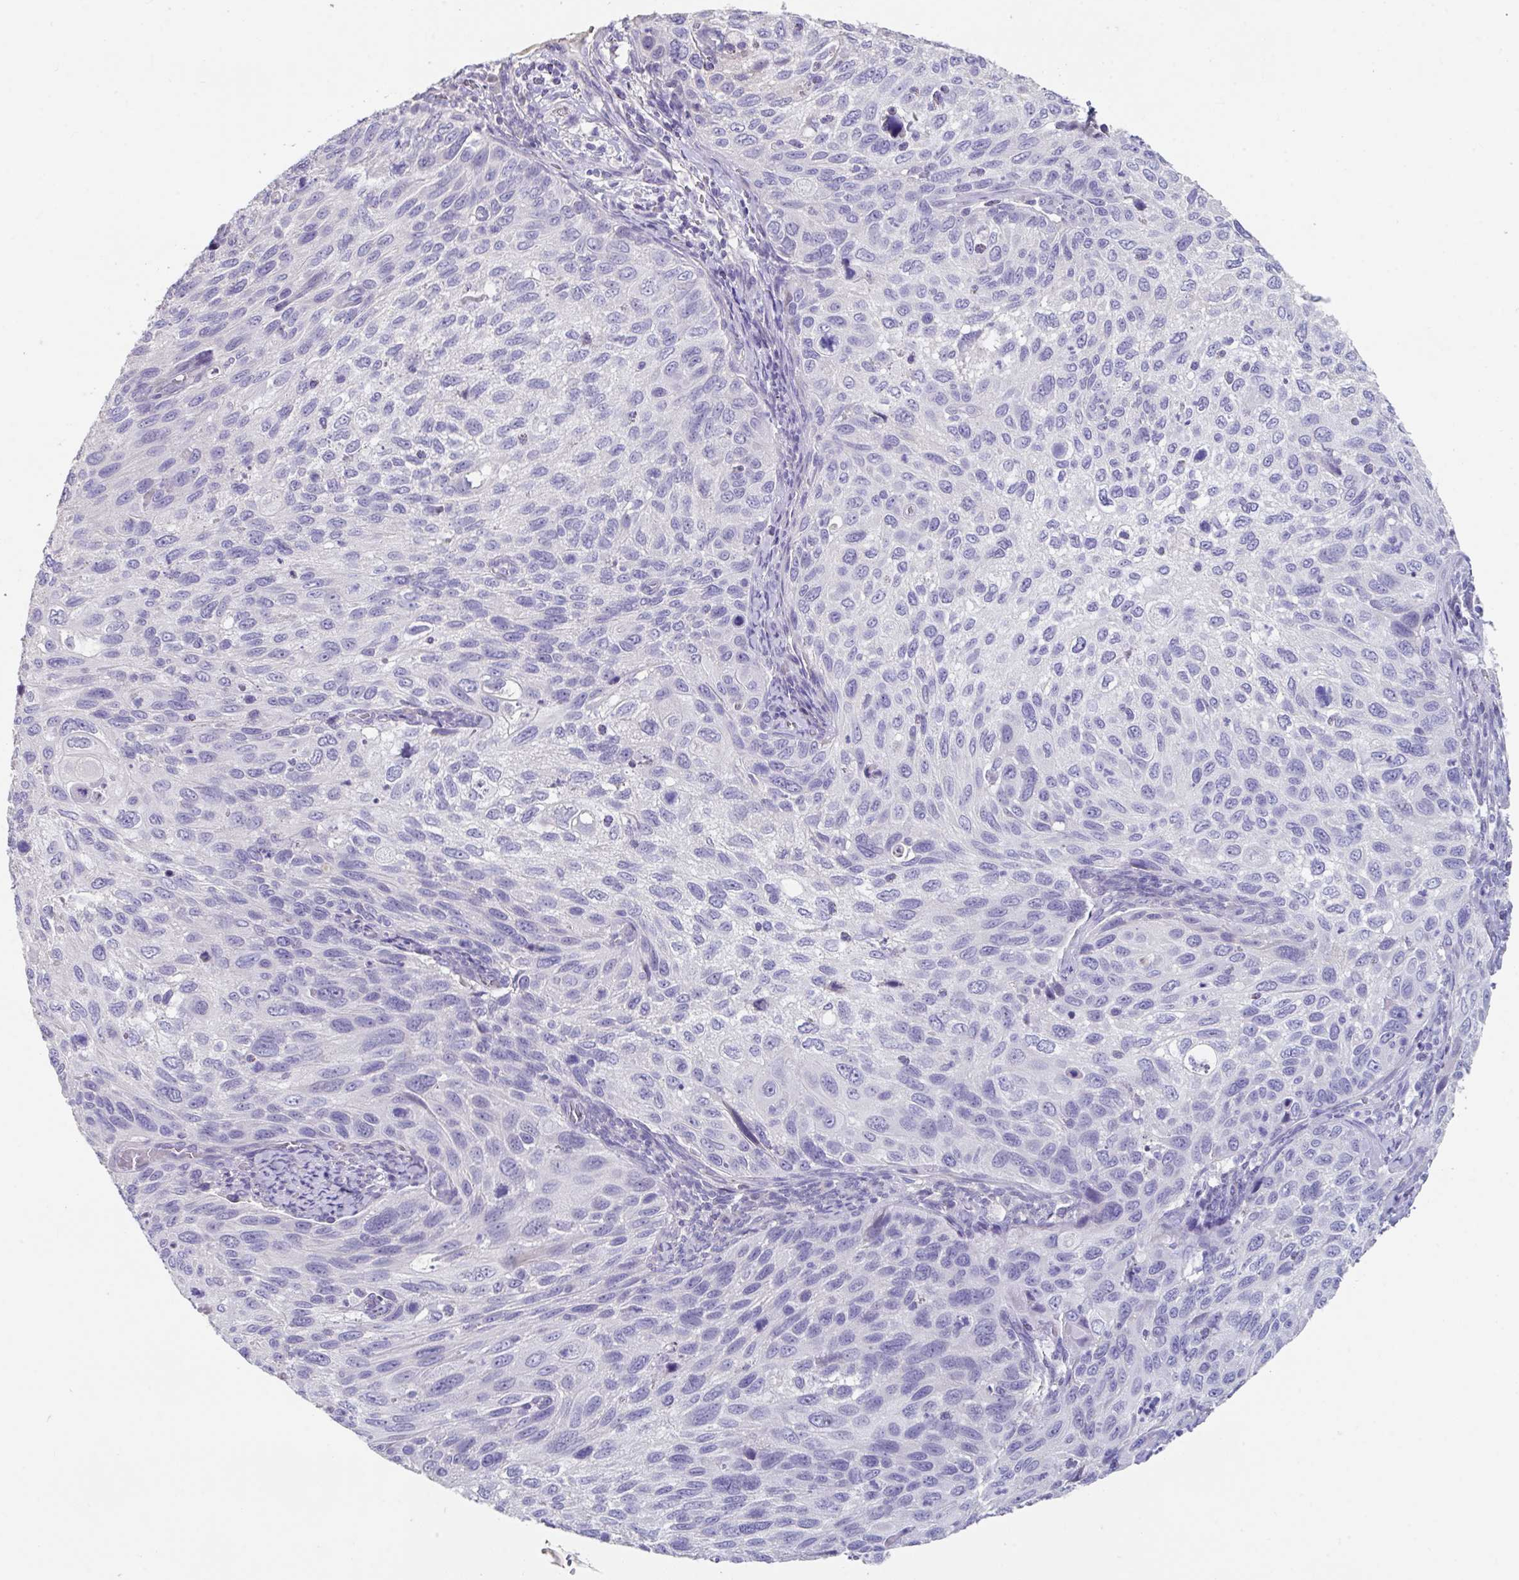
{"staining": {"intensity": "negative", "quantity": "none", "location": "none"}, "tissue": "cervical cancer", "cell_type": "Tumor cells", "image_type": "cancer", "snomed": [{"axis": "morphology", "description": "Squamous cell carcinoma, NOS"}, {"axis": "topography", "description": "Cervix"}], "caption": "Protein analysis of cervical squamous cell carcinoma reveals no significant staining in tumor cells.", "gene": "SLC44A4", "patient": {"sex": "female", "age": 70}}